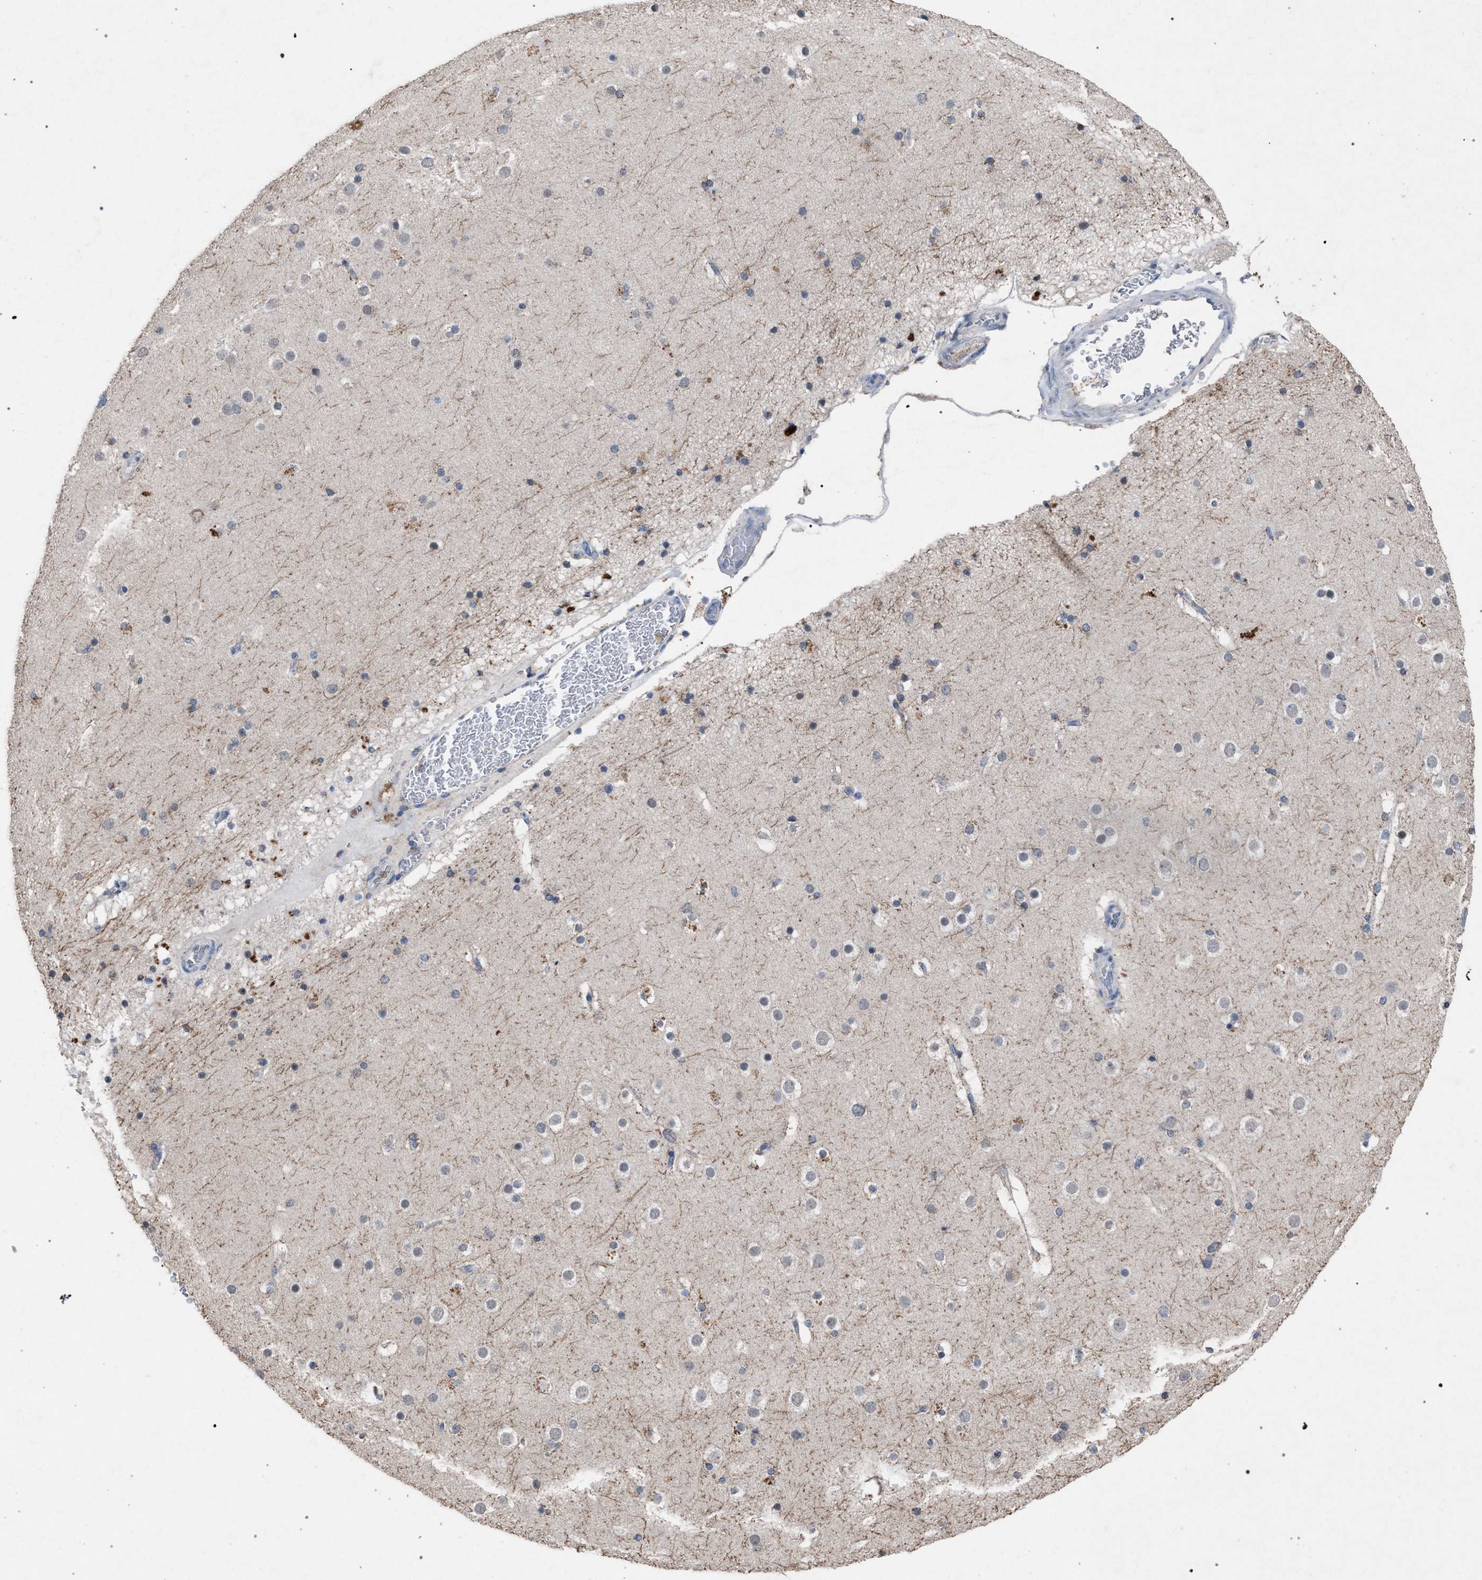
{"staining": {"intensity": "negative", "quantity": "none", "location": "none"}, "tissue": "cerebral cortex", "cell_type": "Endothelial cells", "image_type": "normal", "snomed": [{"axis": "morphology", "description": "Normal tissue, NOS"}, {"axis": "topography", "description": "Cerebral cortex"}], "caption": "An immunohistochemistry histopathology image of benign cerebral cortex is shown. There is no staining in endothelial cells of cerebral cortex.", "gene": "HSD17B4", "patient": {"sex": "male", "age": 57}}